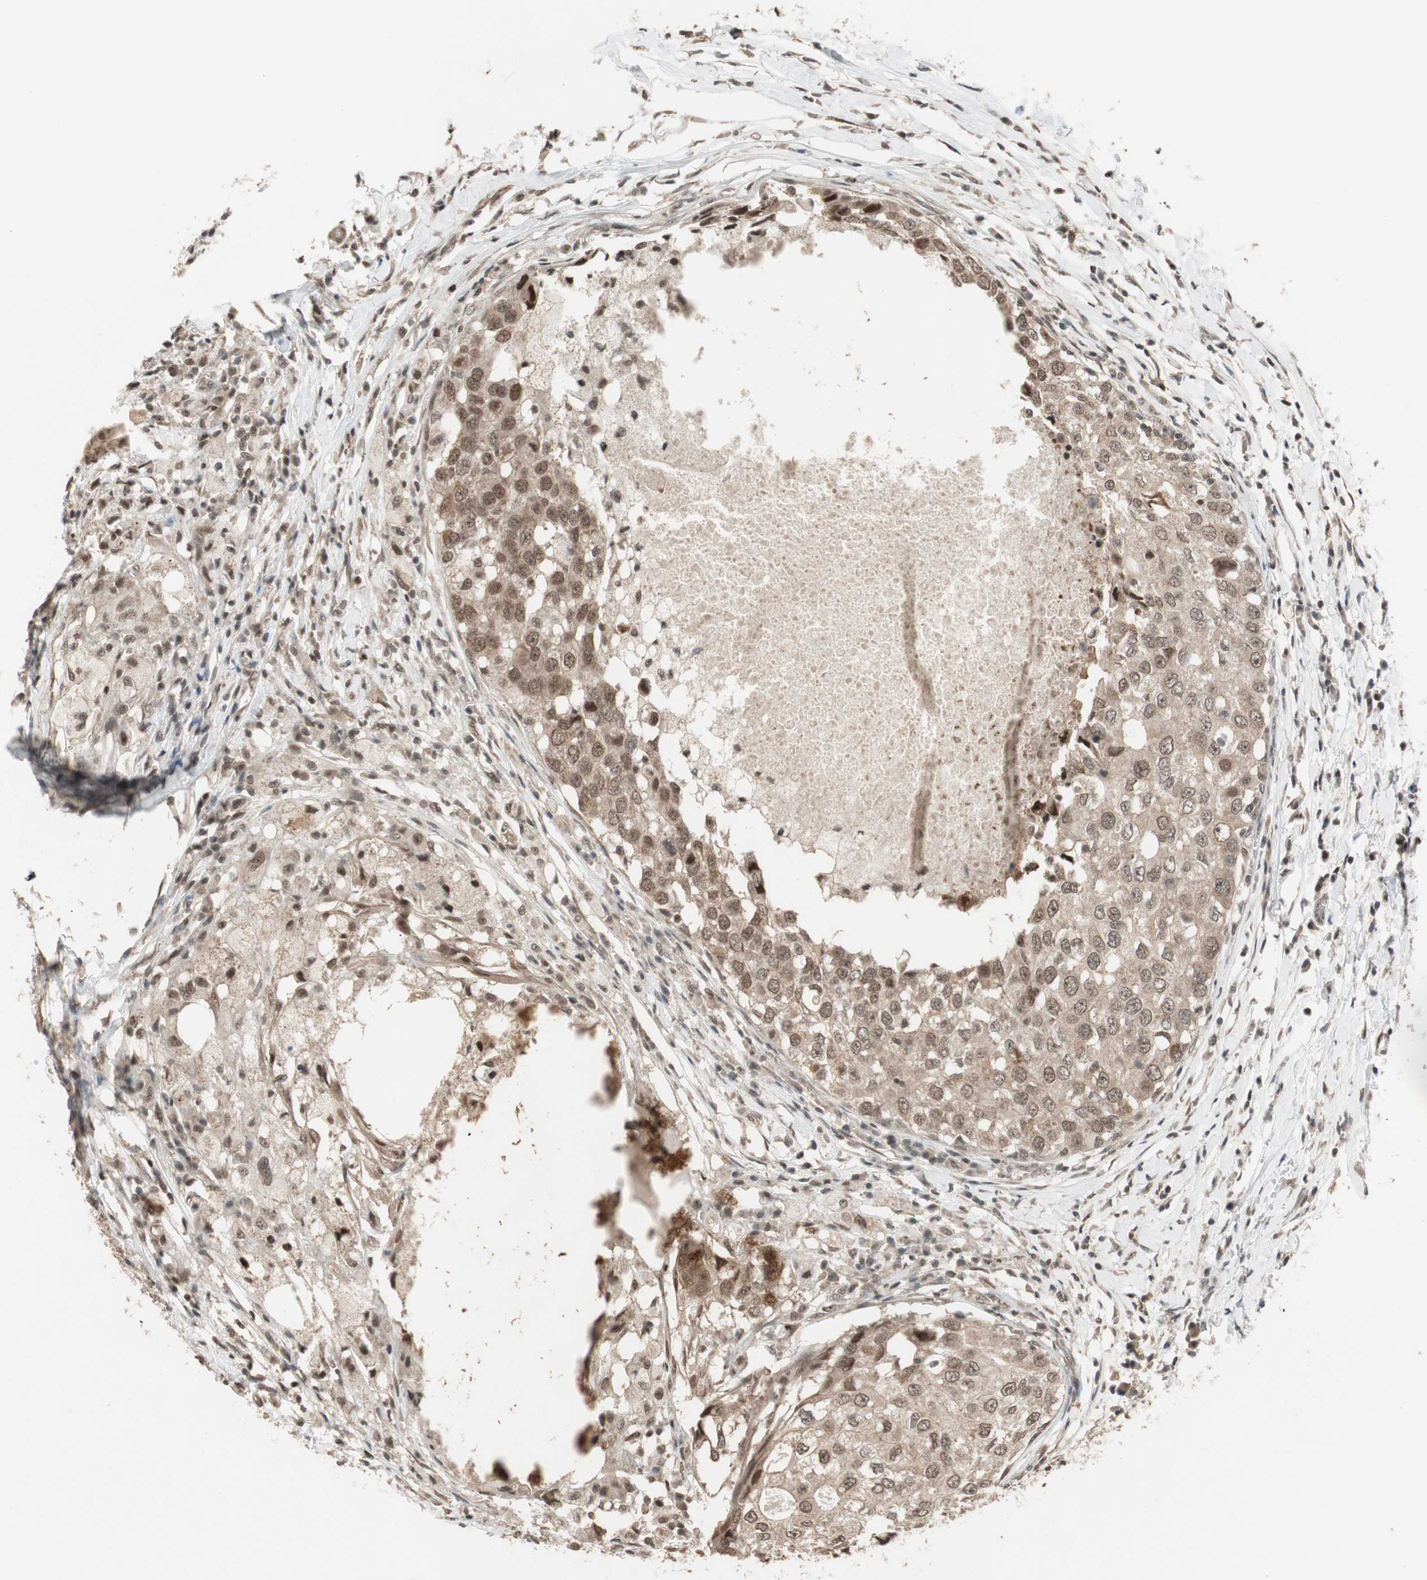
{"staining": {"intensity": "moderate", "quantity": ">75%", "location": "cytoplasmic/membranous"}, "tissue": "breast cancer", "cell_type": "Tumor cells", "image_type": "cancer", "snomed": [{"axis": "morphology", "description": "Duct carcinoma"}, {"axis": "topography", "description": "Breast"}], "caption": "Protein staining of breast cancer tissue exhibits moderate cytoplasmic/membranous expression in approximately >75% of tumor cells.", "gene": "DRAP1", "patient": {"sex": "female", "age": 27}}